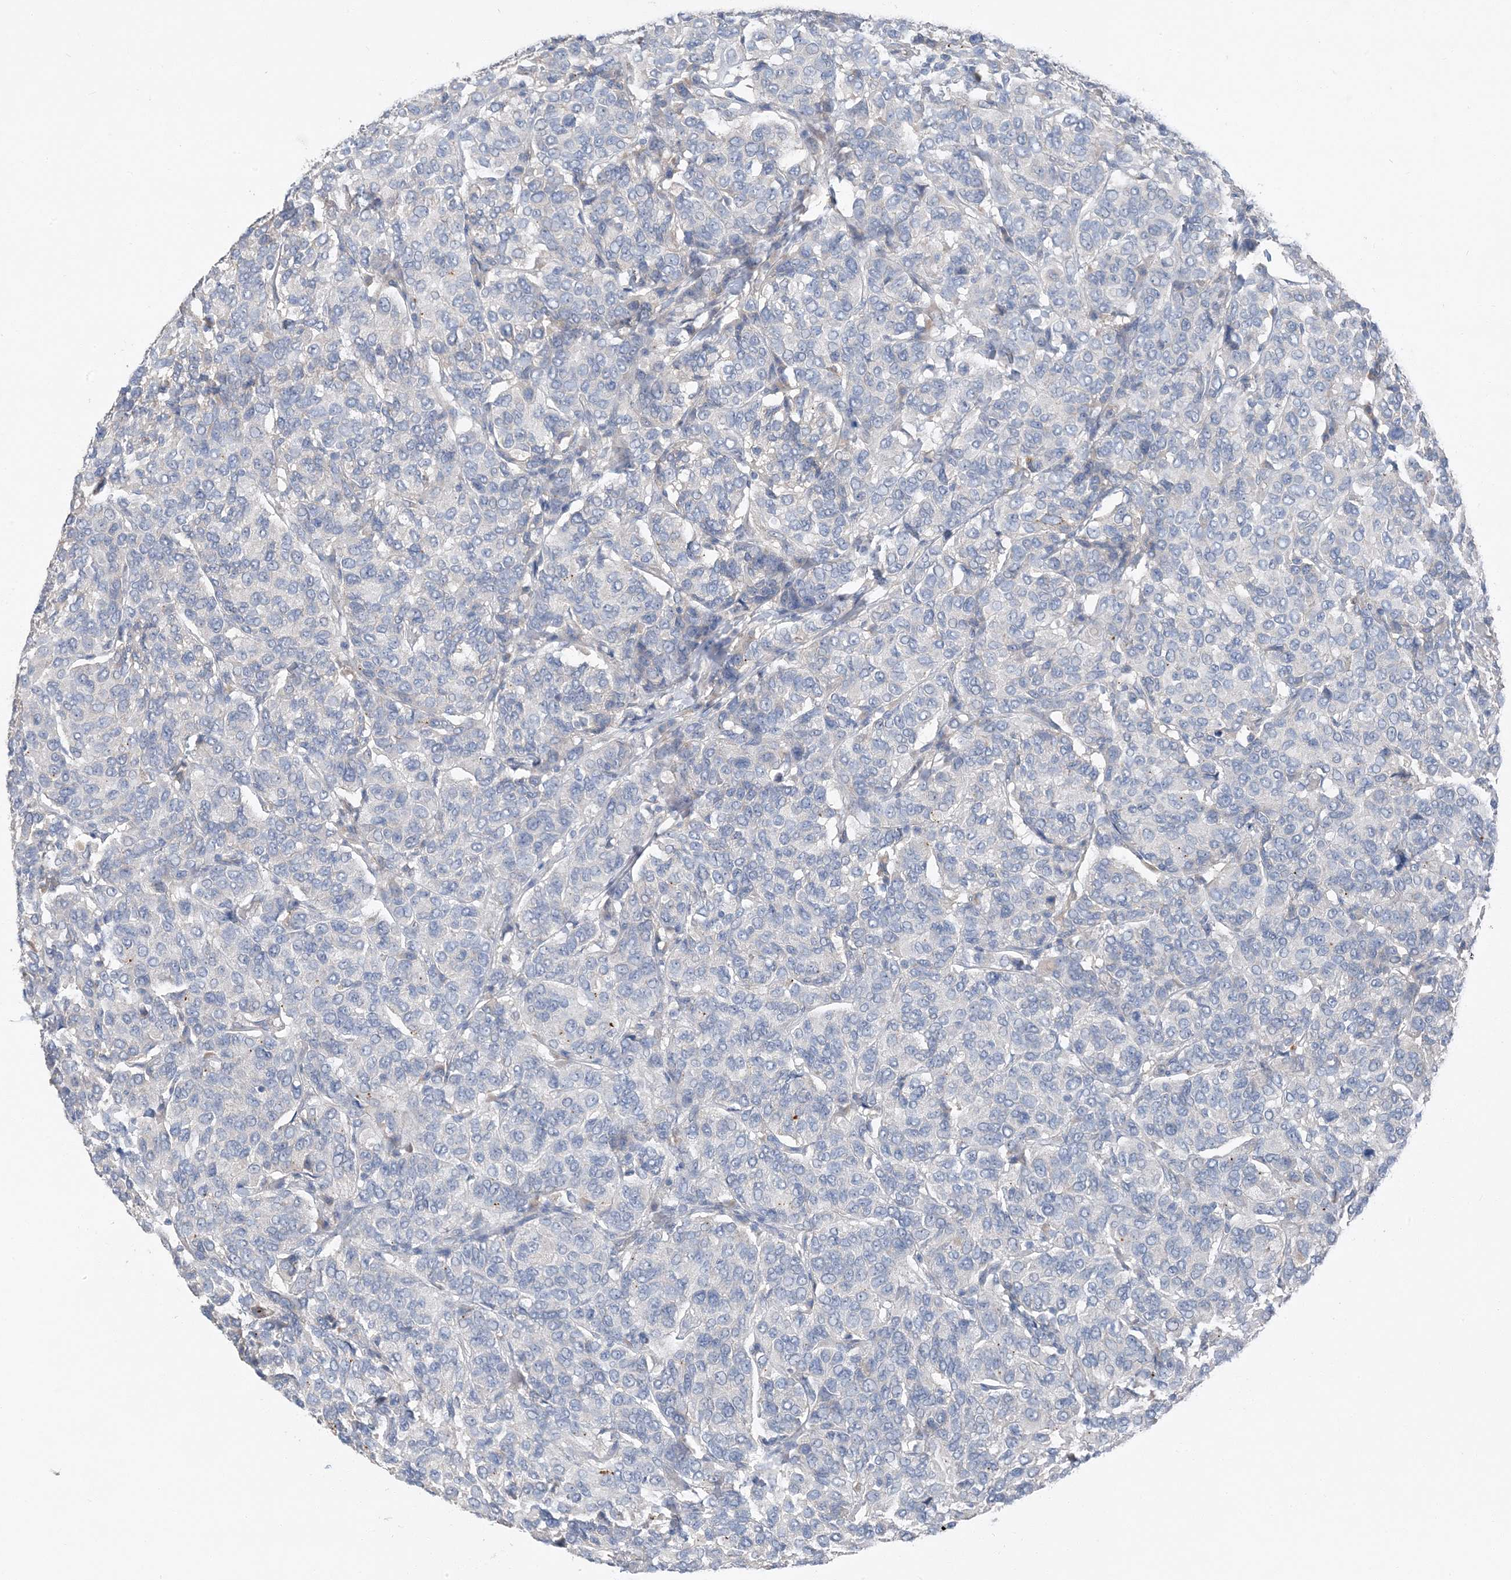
{"staining": {"intensity": "negative", "quantity": "none", "location": "none"}, "tissue": "breast cancer", "cell_type": "Tumor cells", "image_type": "cancer", "snomed": [{"axis": "morphology", "description": "Duct carcinoma"}, {"axis": "topography", "description": "Breast"}], "caption": "This is an IHC micrograph of breast cancer. There is no staining in tumor cells.", "gene": "NCOA7", "patient": {"sex": "female", "age": 55}}